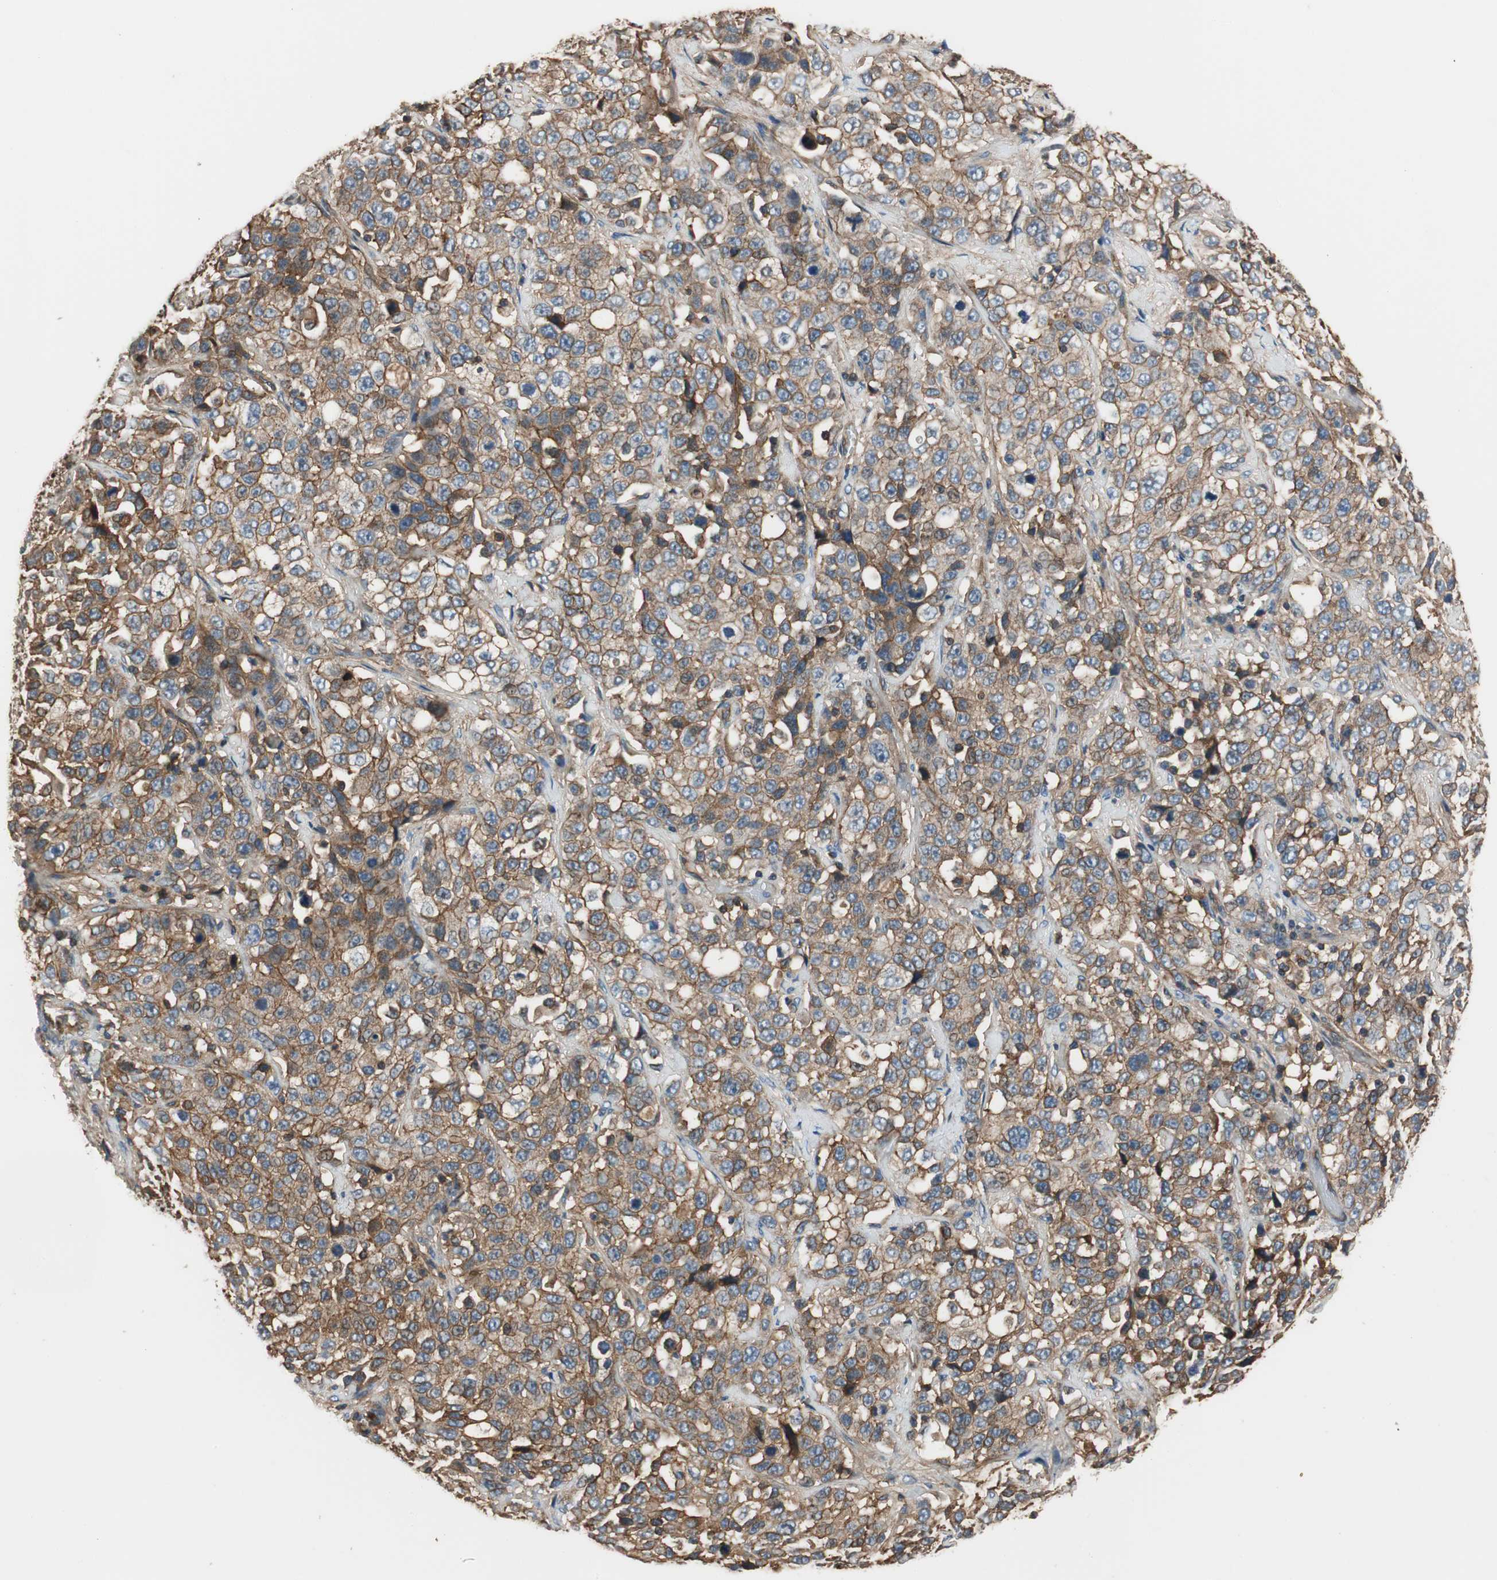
{"staining": {"intensity": "moderate", "quantity": "25%-75%", "location": "cytoplasmic/membranous"}, "tissue": "stomach cancer", "cell_type": "Tumor cells", "image_type": "cancer", "snomed": [{"axis": "morphology", "description": "Normal tissue, NOS"}, {"axis": "morphology", "description": "Adenocarcinoma, NOS"}, {"axis": "topography", "description": "Stomach"}], "caption": "Immunohistochemistry (IHC) of stomach cancer shows medium levels of moderate cytoplasmic/membranous positivity in approximately 25%-75% of tumor cells.", "gene": "IL1RL1", "patient": {"sex": "male", "age": 48}}